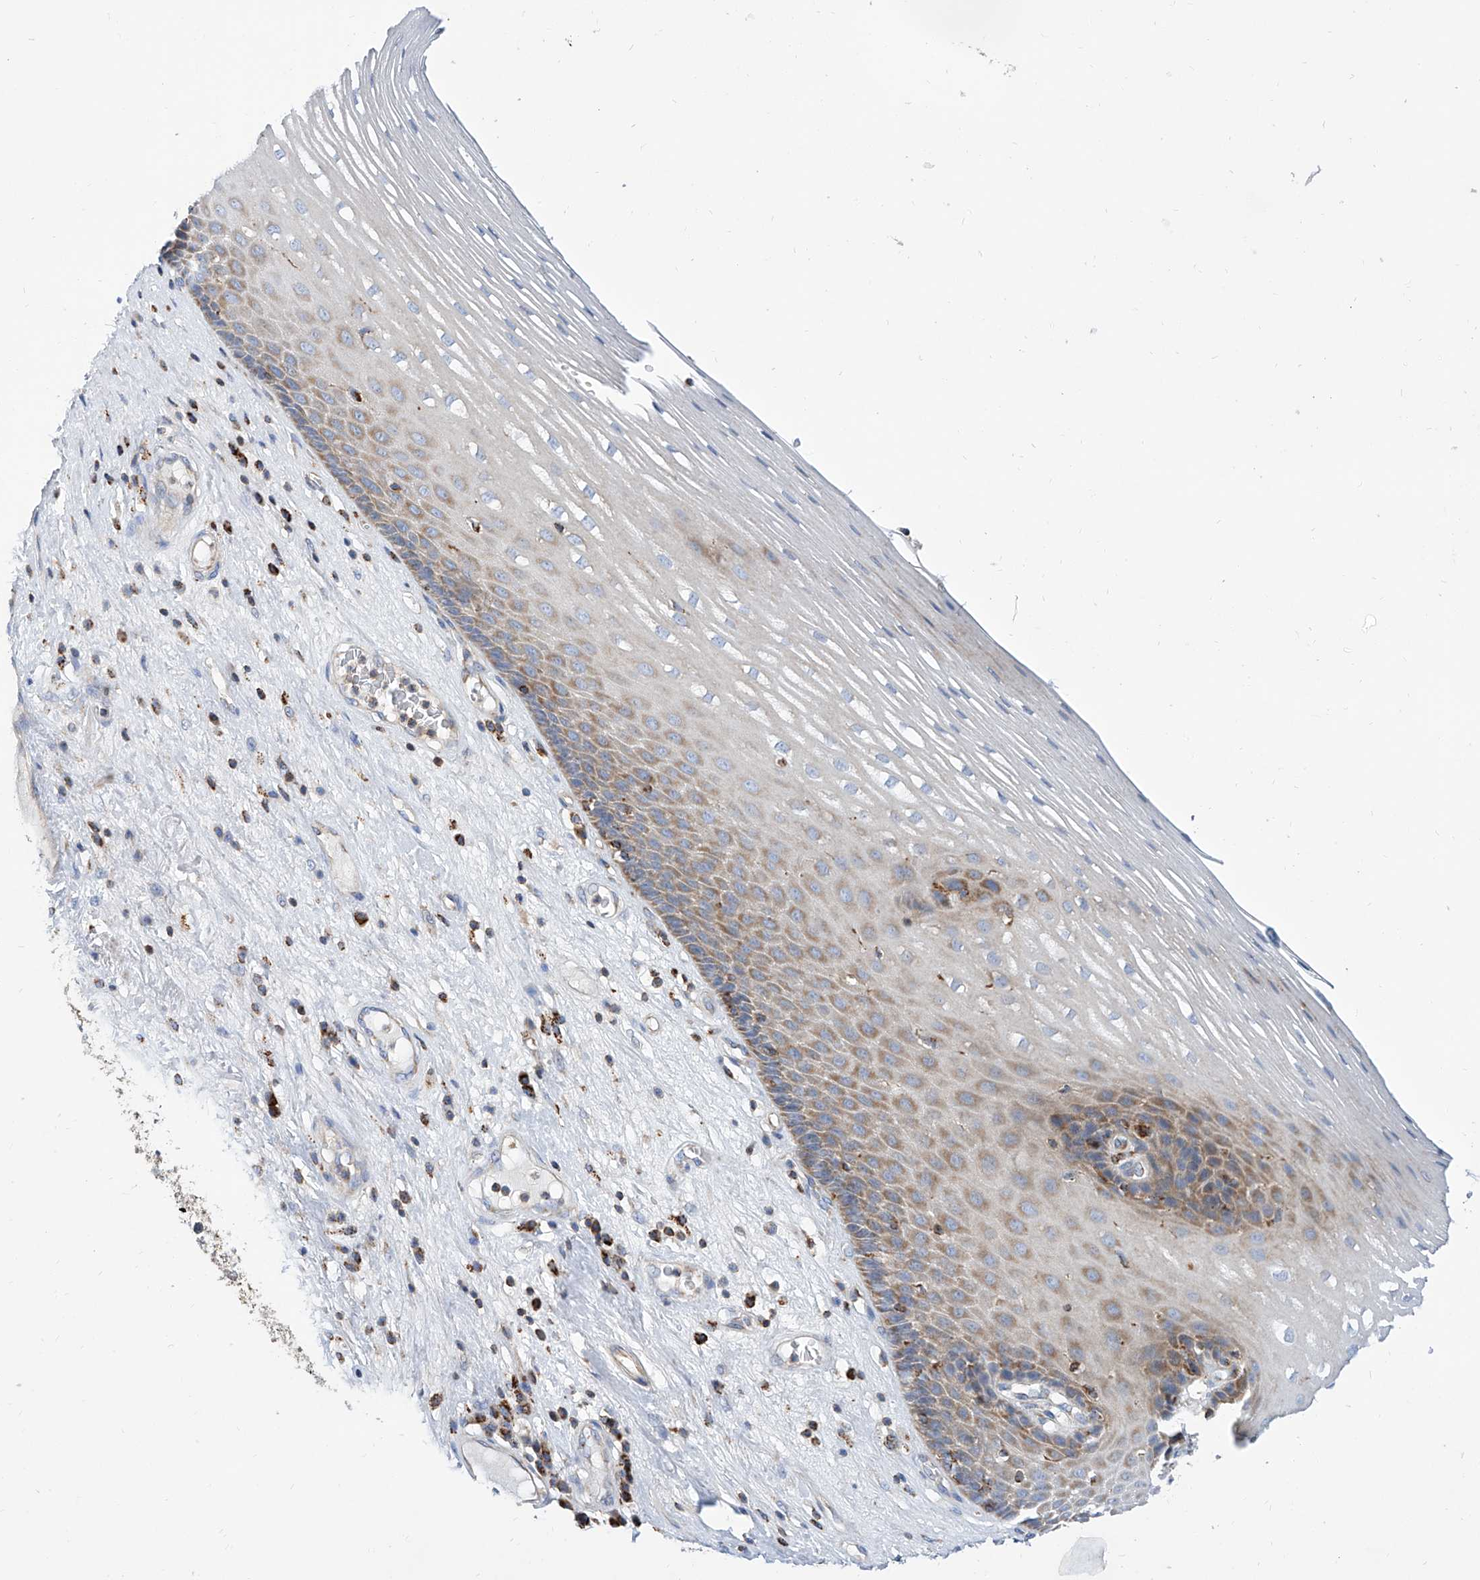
{"staining": {"intensity": "moderate", "quantity": "25%-75%", "location": "cytoplasmic/membranous"}, "tissue": "esophagus", "cell_type": "Squamous epithelial cells", "image_type": "normal", "snomed": [{"axis": "morphology", "description": "Normal tissue, NOS"}, {"axis": "topography", "description": "Esophagus"}], "caption": "Immunohistochemistry micrograph of benign esophagus: esophagus stained using immunohistochemistry reveals medium levels of moderate protein expression localized specifically in the cytoplasmic/membranous of squamous epithelial cells, appearing as a cytoplasmic/membranous brown color.", "gene": "CPNE5", "patient": {"sex": "male", "age": 62}}